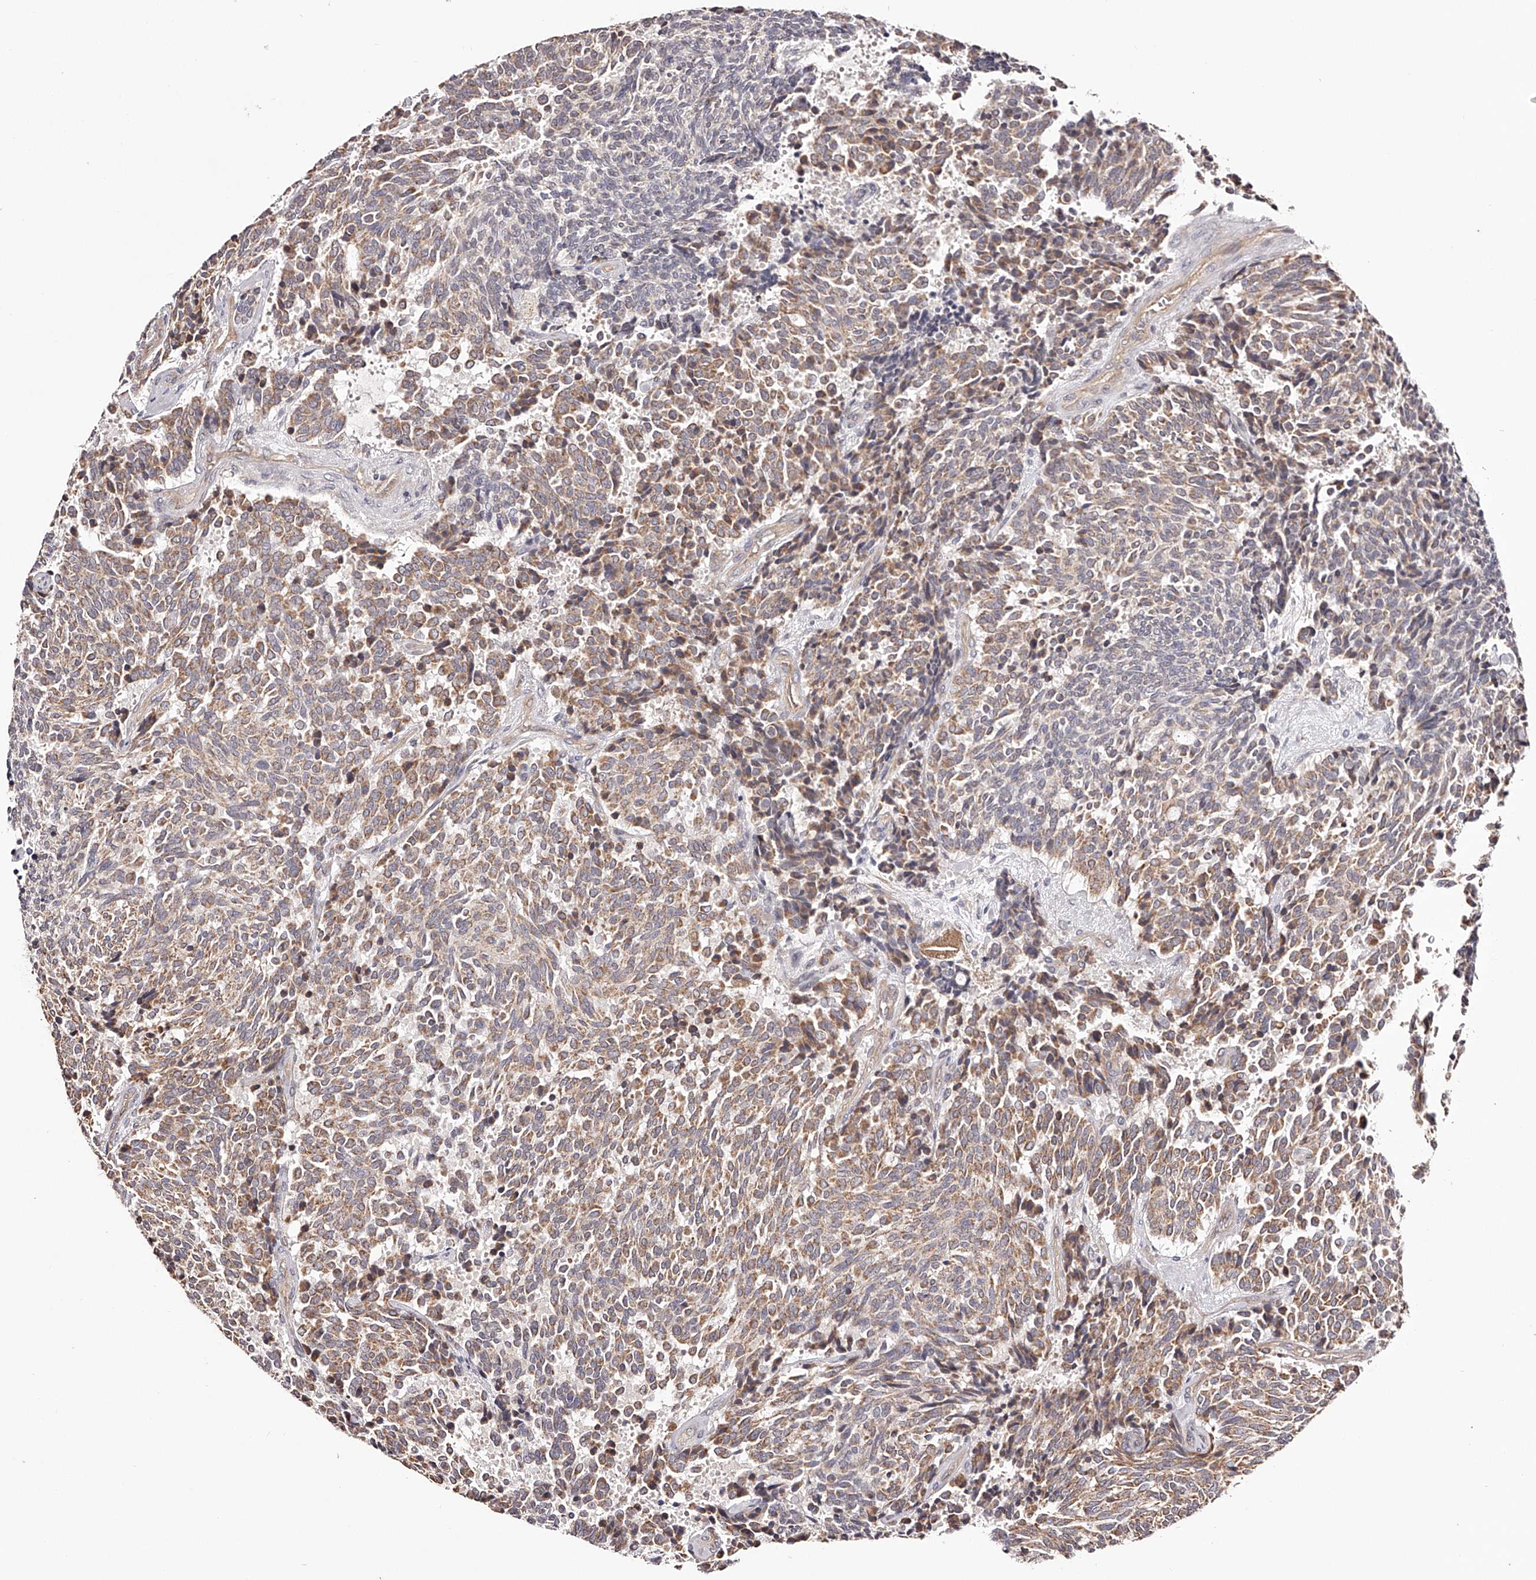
{"staining": {"intensity": "weak", "quantity": ">75%", "location": "cytoplasmic/membranous"}, "tissue": "carcinoid", "cell_type": "Tumor cells", "image_type": "cancer", "snomed": [{"axis": "morphology", "description": "Carcinoid, malignant, NOS"}, {"axis": "topography", "description": "Pancreas"}], "caption": "This photomicrograph shows immunohistochemistry (IHC) staining of malignant carcinoid, with low weak cytoplasmic/membranous positivity in about >75% of tumor cells.", "gene": "USP21", "patient": {"sex": "female", "age": 54}}